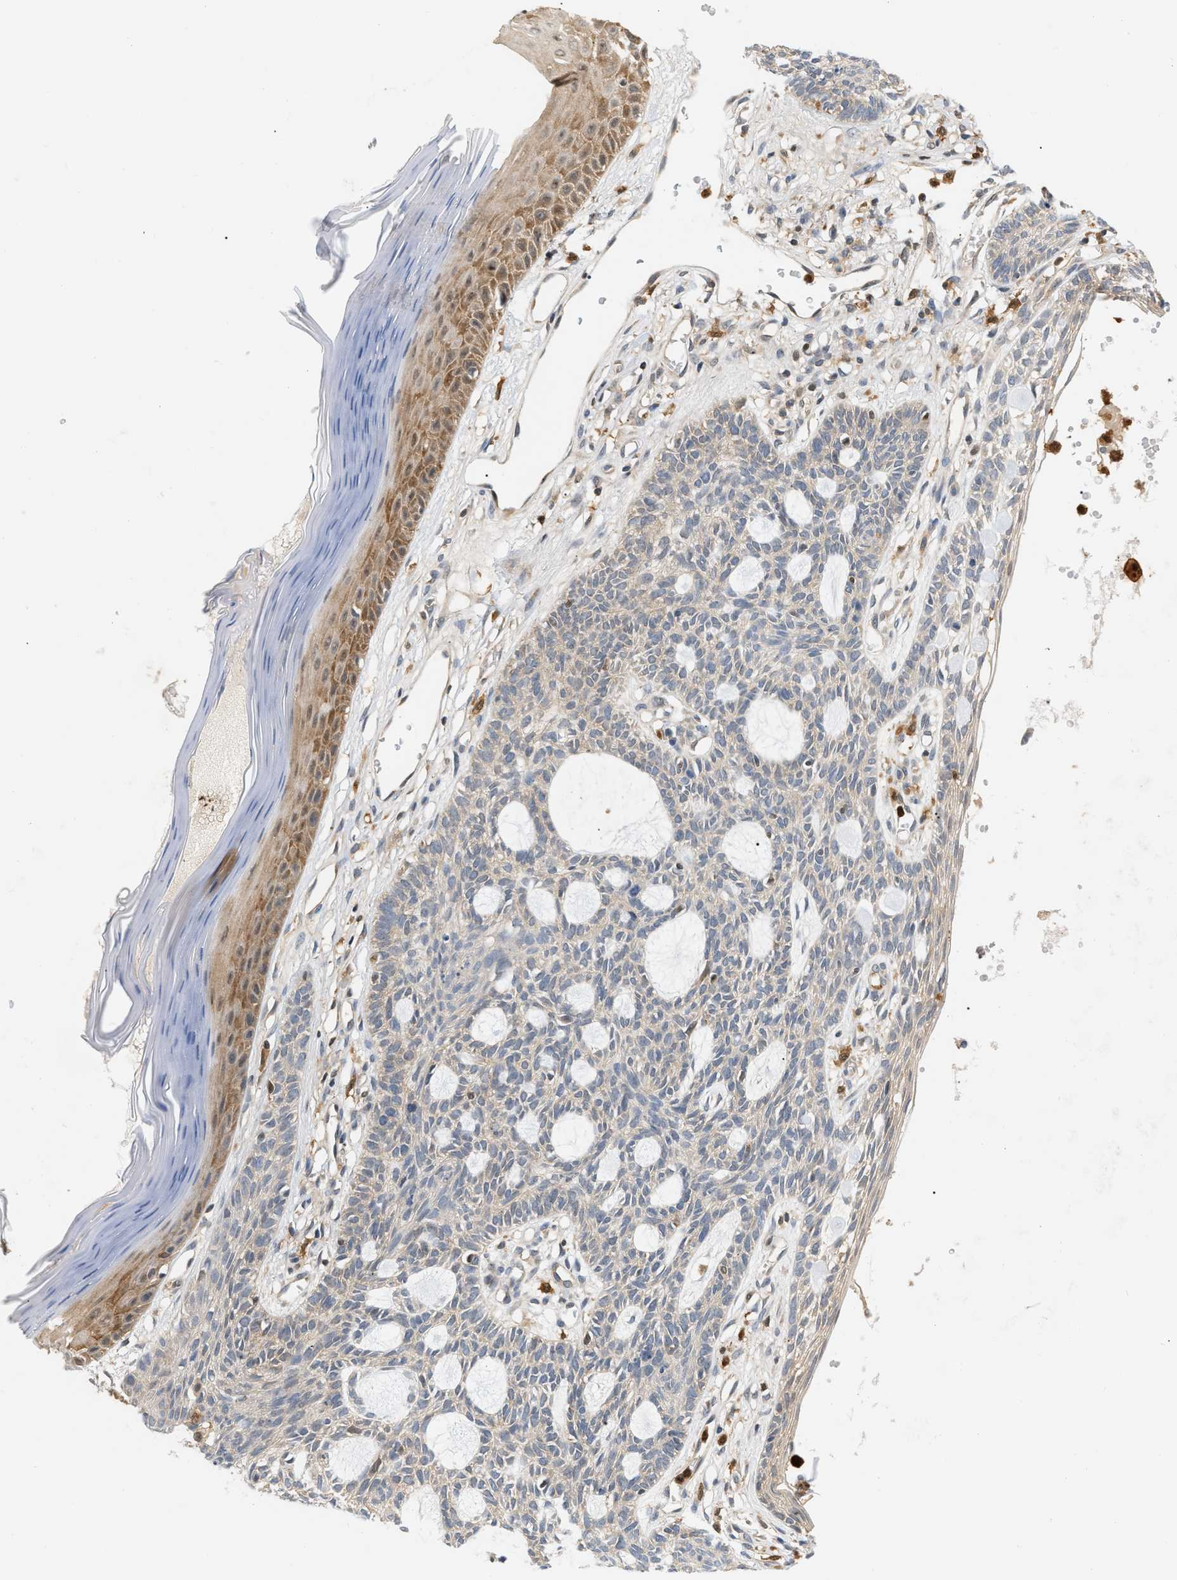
{"staining": {"intensity": "negative", "quantity": "none", "location": "none"}, "tissue": "skin cancer", "cell_type": "Tumor cells", "image_type": "cancer", "snomed": [{"axis": "morphology", "description": "Basal cell carcinoma"}, {"axis": "topography", "description": "Skin"}], "caption": "IHC image of basal cell carcinoma (skin) stained for a protein (brown), which demonstrates no staining in tumor cells. (Immunohistochemistry, brightfield microscopy, high magnification).", "gene": "PYCARD", "patient": {"sex": "male", "age": 67}}